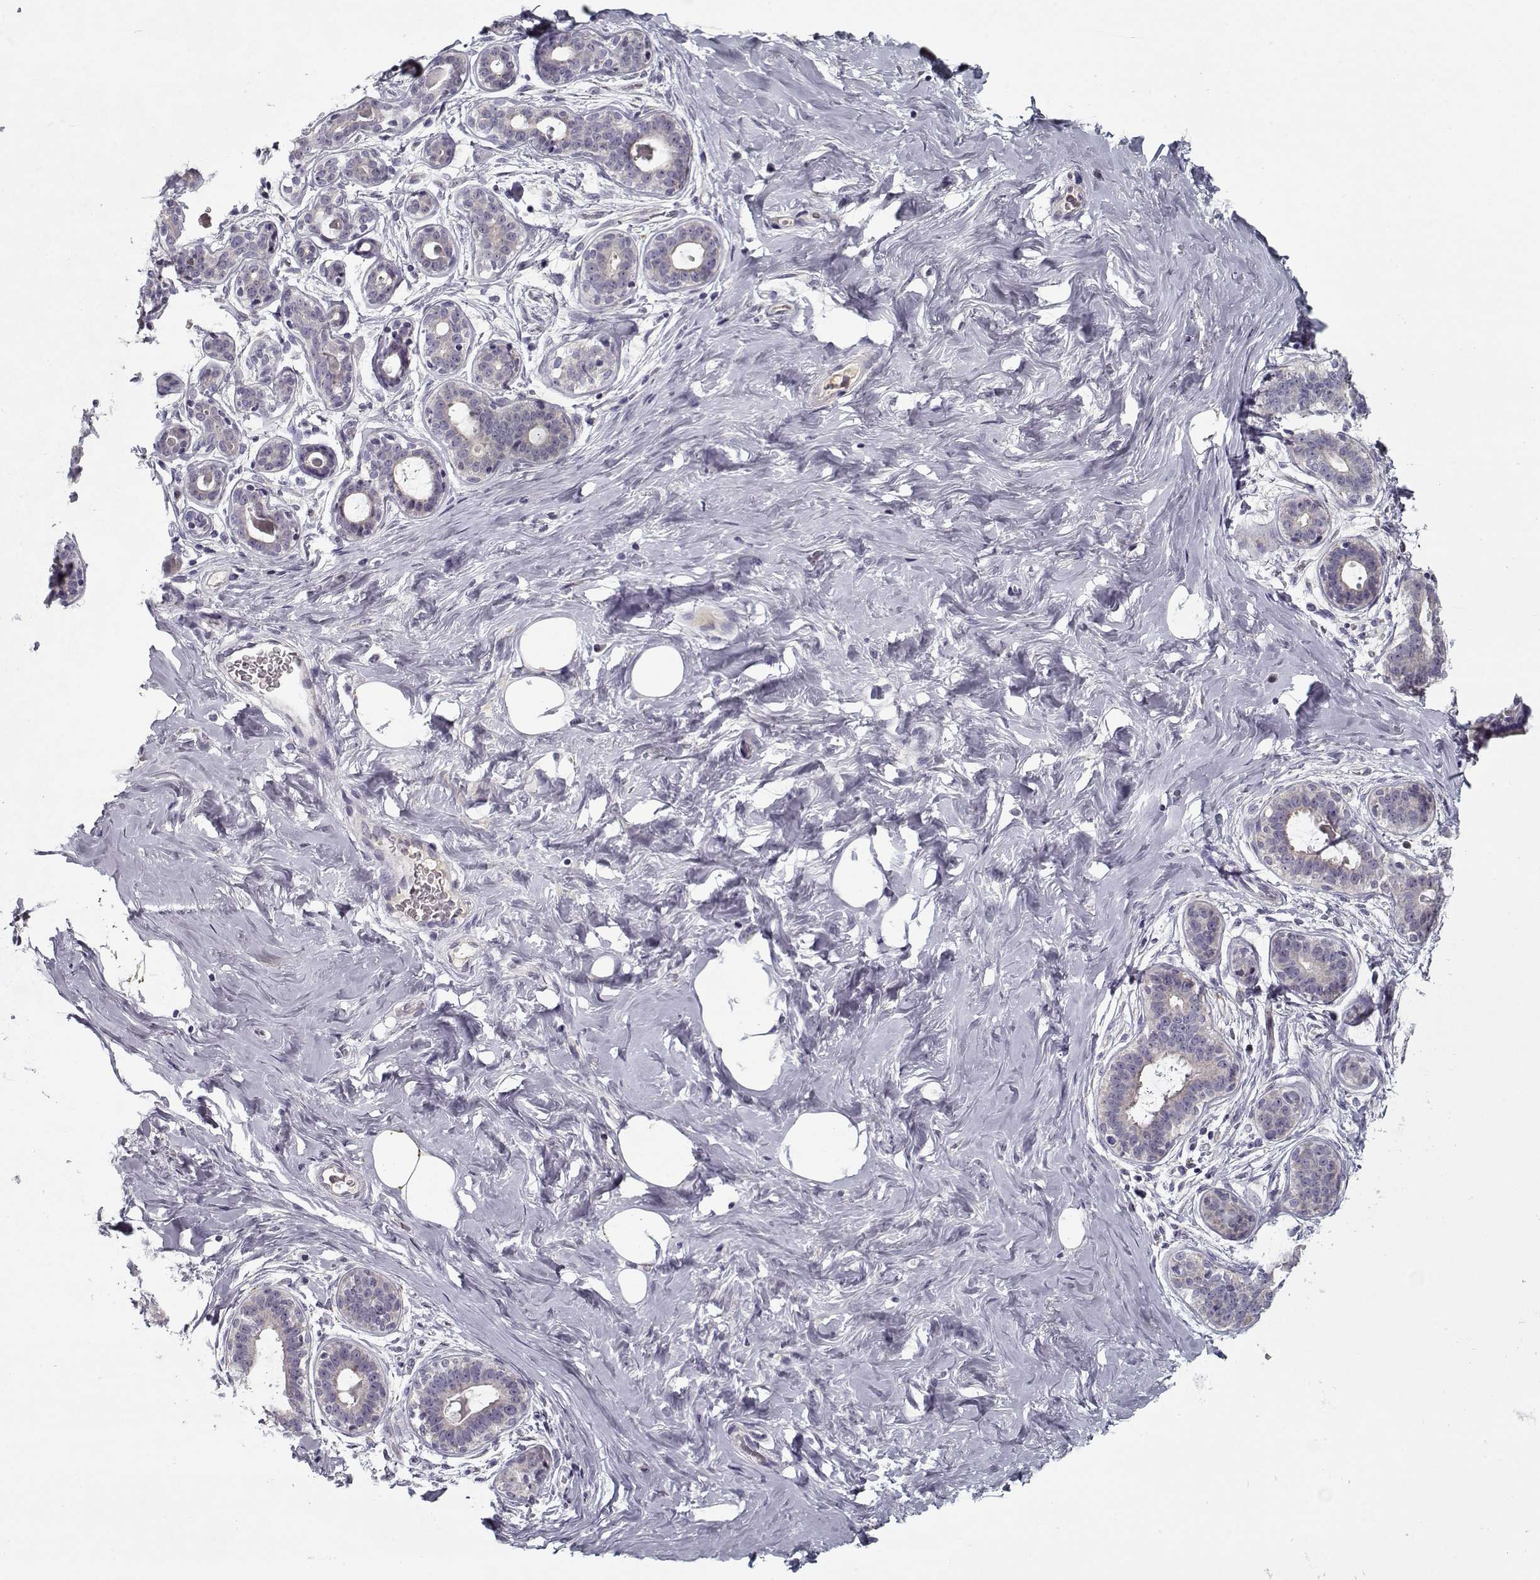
{"staining": {"intensity": "negative", "quantity": "none", "location": "none"}, "tissue": "breast", "cell_type": "Adipocytes", "image_type": "normal", "snomed": [{"axis": "morphology", "description": "Normal tissue, NOS"}, {"axis": "topography", "description": "Skin"}, {"axis": "topography", "description": "Breast"}], "caption": "Image shows no protein expression in adipocytes of benign breast.", "gene": "DDX25", "patient": {"sex": "female", "age": 43}}